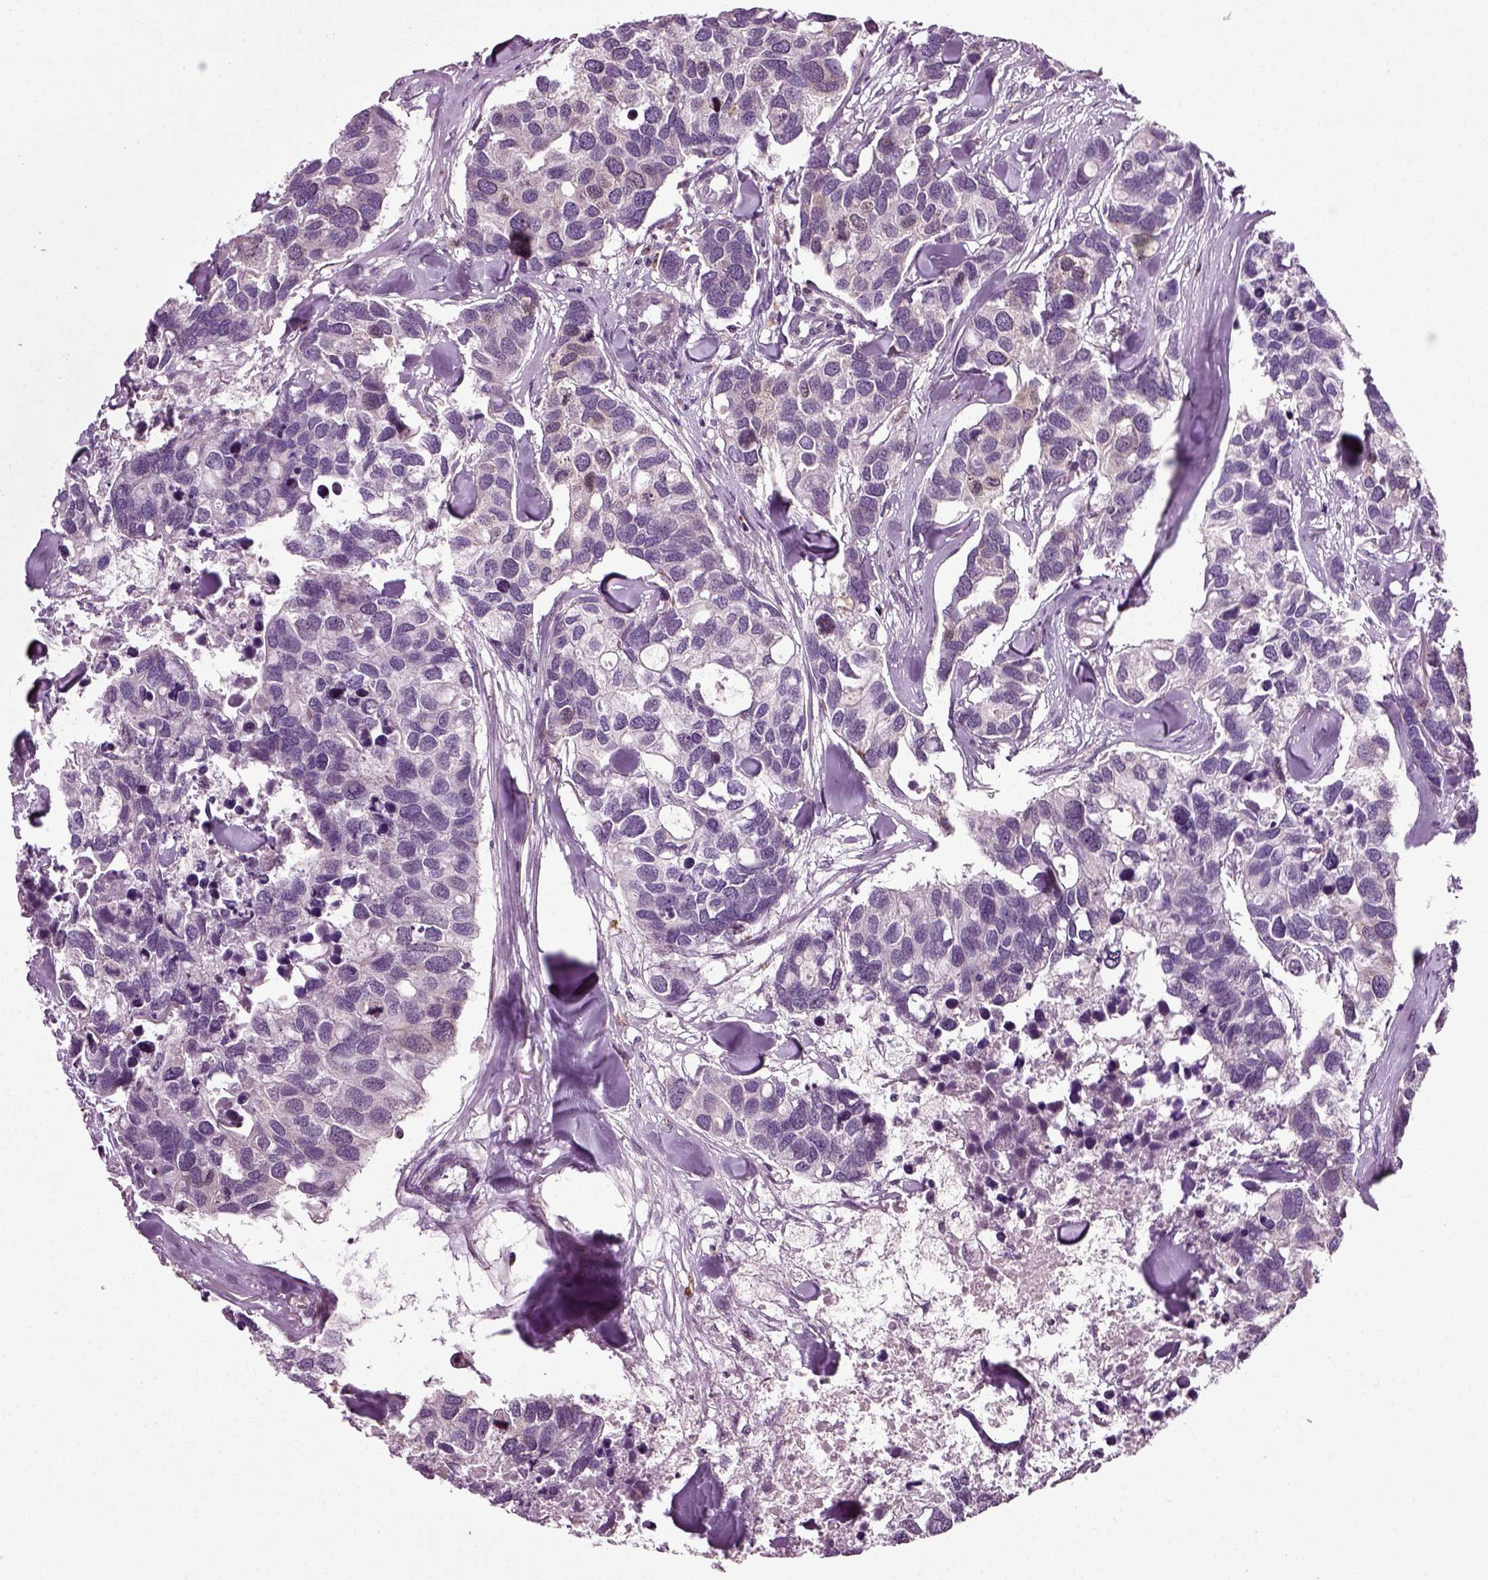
{"staining": {"intensity": "negative", "quantity": "none", "location": "none"}, "tissue": "breast cancer", "cell_type": "Tumor cells", "image_type": "cancer", "snomed": [{"axis": "morphology", "description": "Duct carcinoma"}, {"axis": "topography", "description": "Breast"}], "caption": "Breast cancer (intraductal carcinoma) was stained to show a protein in brown. There is no significant staining in tumor cells. Nuclei are stained in blue.", "gene": "KNSTRN", "patient": {"sex": "female", "age": 83}}